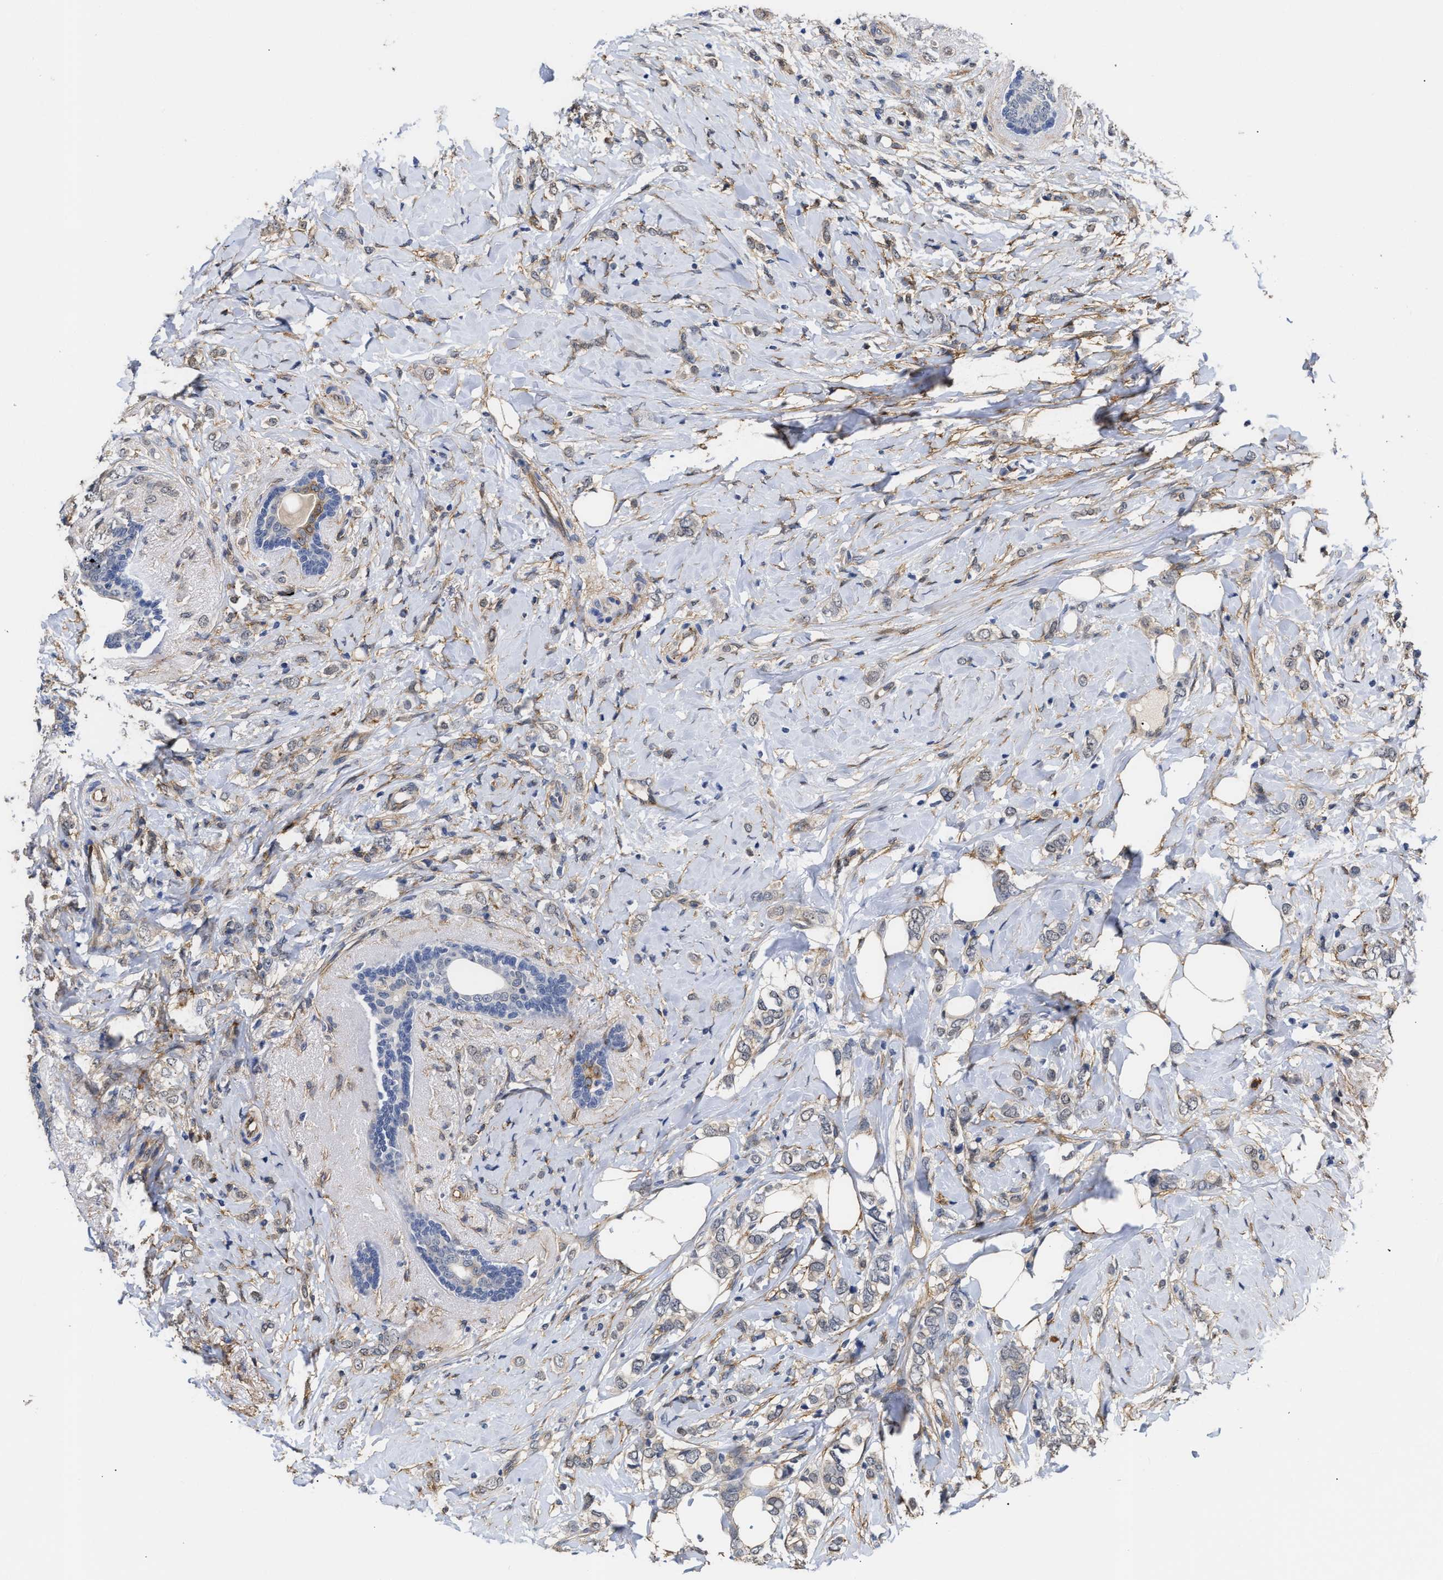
{"staining": {"intensity": "weak", "quantity": "<25%", "location": "cytoplasmic/membranous"}, "tissue": "breast cancer", "cell_type": "Tumor cells", "image_type": "cancer", "snomed": [{"axis": "morphology", "description": "Normal tissue, NOS"}, {"axis": "morphology", "description": "Lobular carcinoma"}, {"axis": "topography", "description": "Breast"}], "caption": "The IHC image has no significant staining in tumor cells of breast cancer tissue. Nuclei are stained in blue.", "gene": "AHNAK2", "patient": {"sex": "female", "age": 47}}